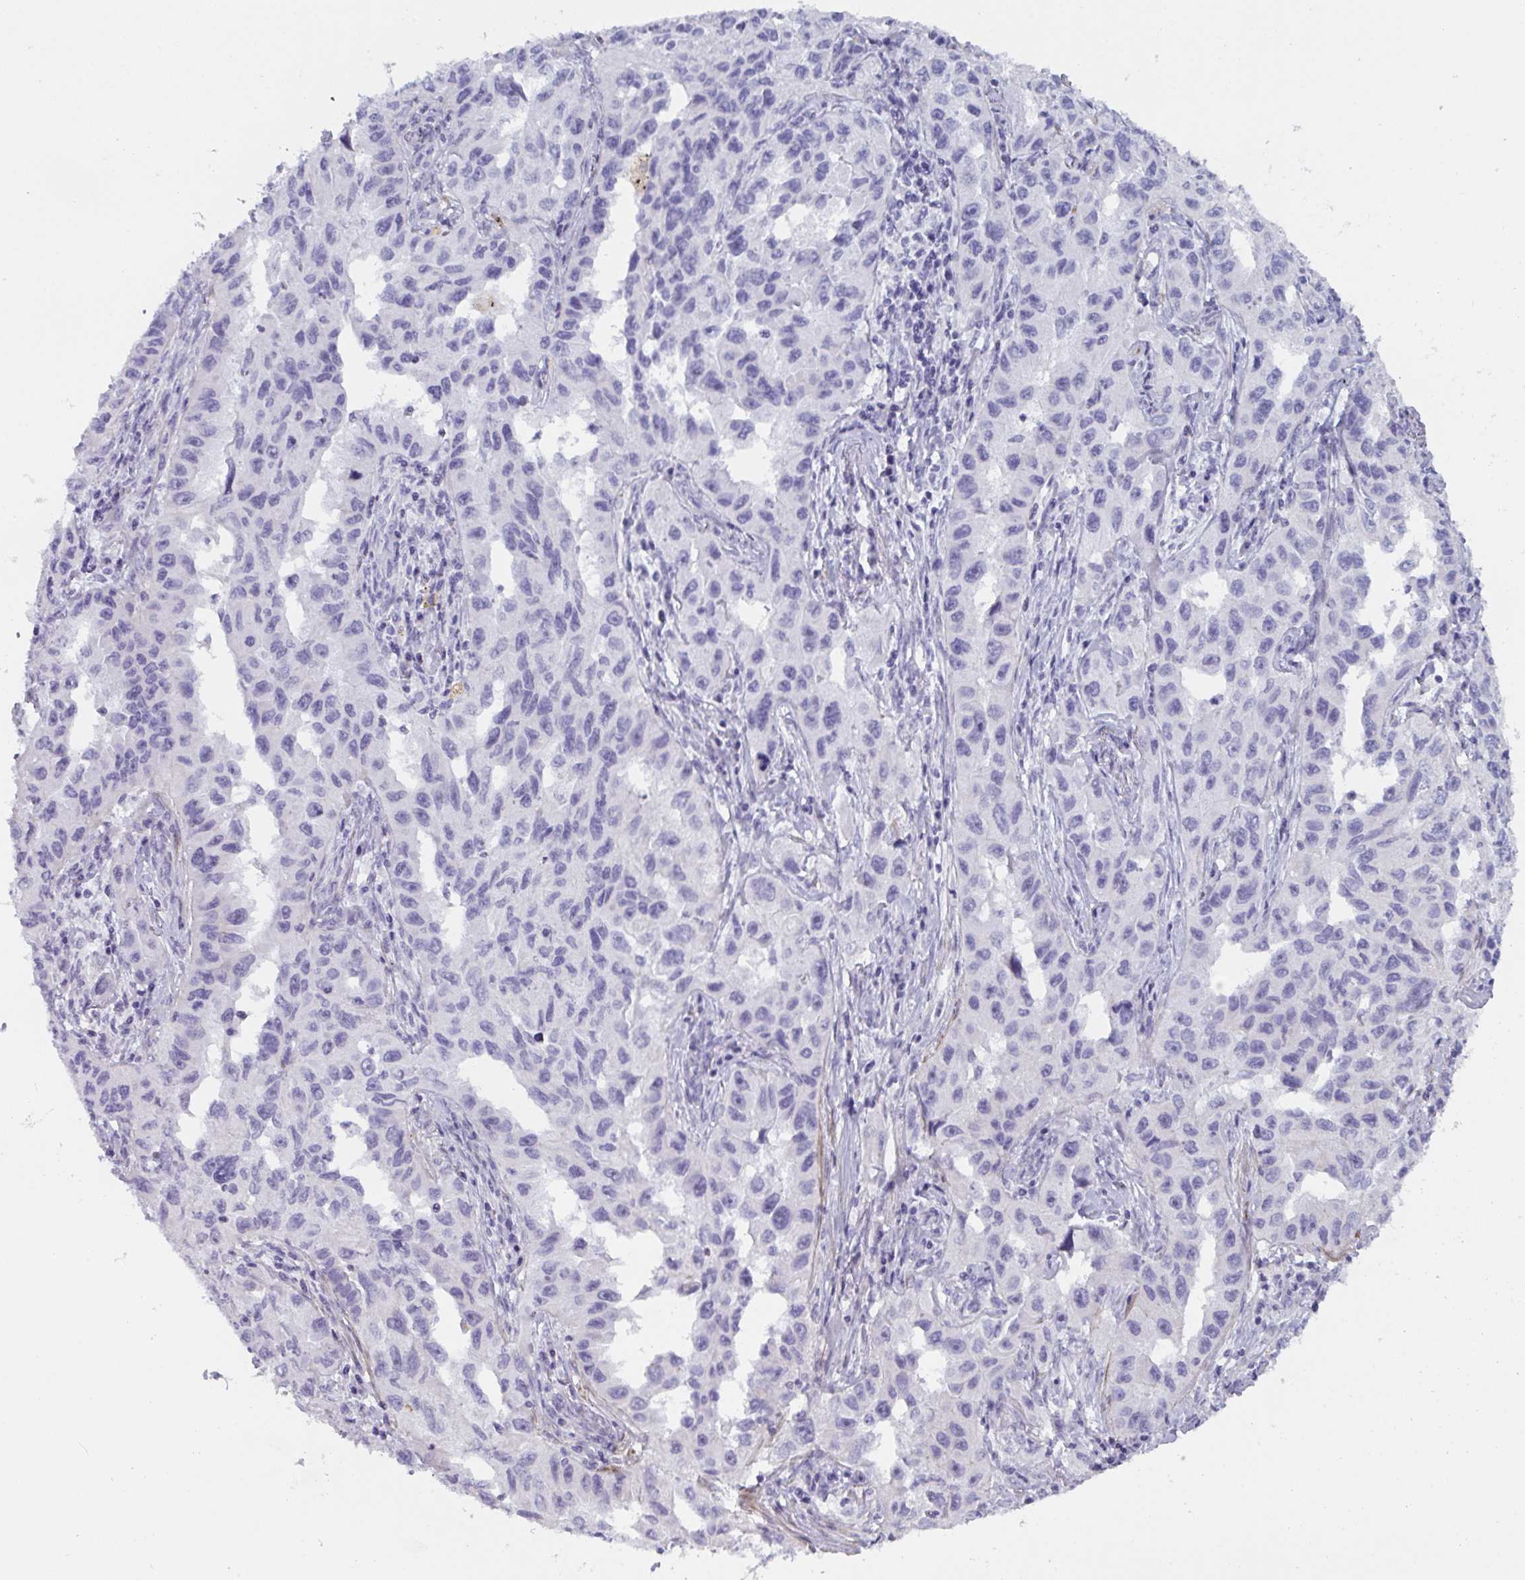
{"staining": {"intensity": "negative", "quantity": "none", "location": "none"}, "tissue": "lung cancer", "cell_type": "Tumor cells", "image_type": "cancer", "snomed": [{"axis": "morphology", "description": "Adenocarcinoma, NOS"}, {"axis": "topography", "description": "Lung"}], "caption": "Tumor cells are negative for protein expression in human lung adenocarcinoma.", "gene": "OR5P3", "patient": {"sex": "female", "age": 73}}